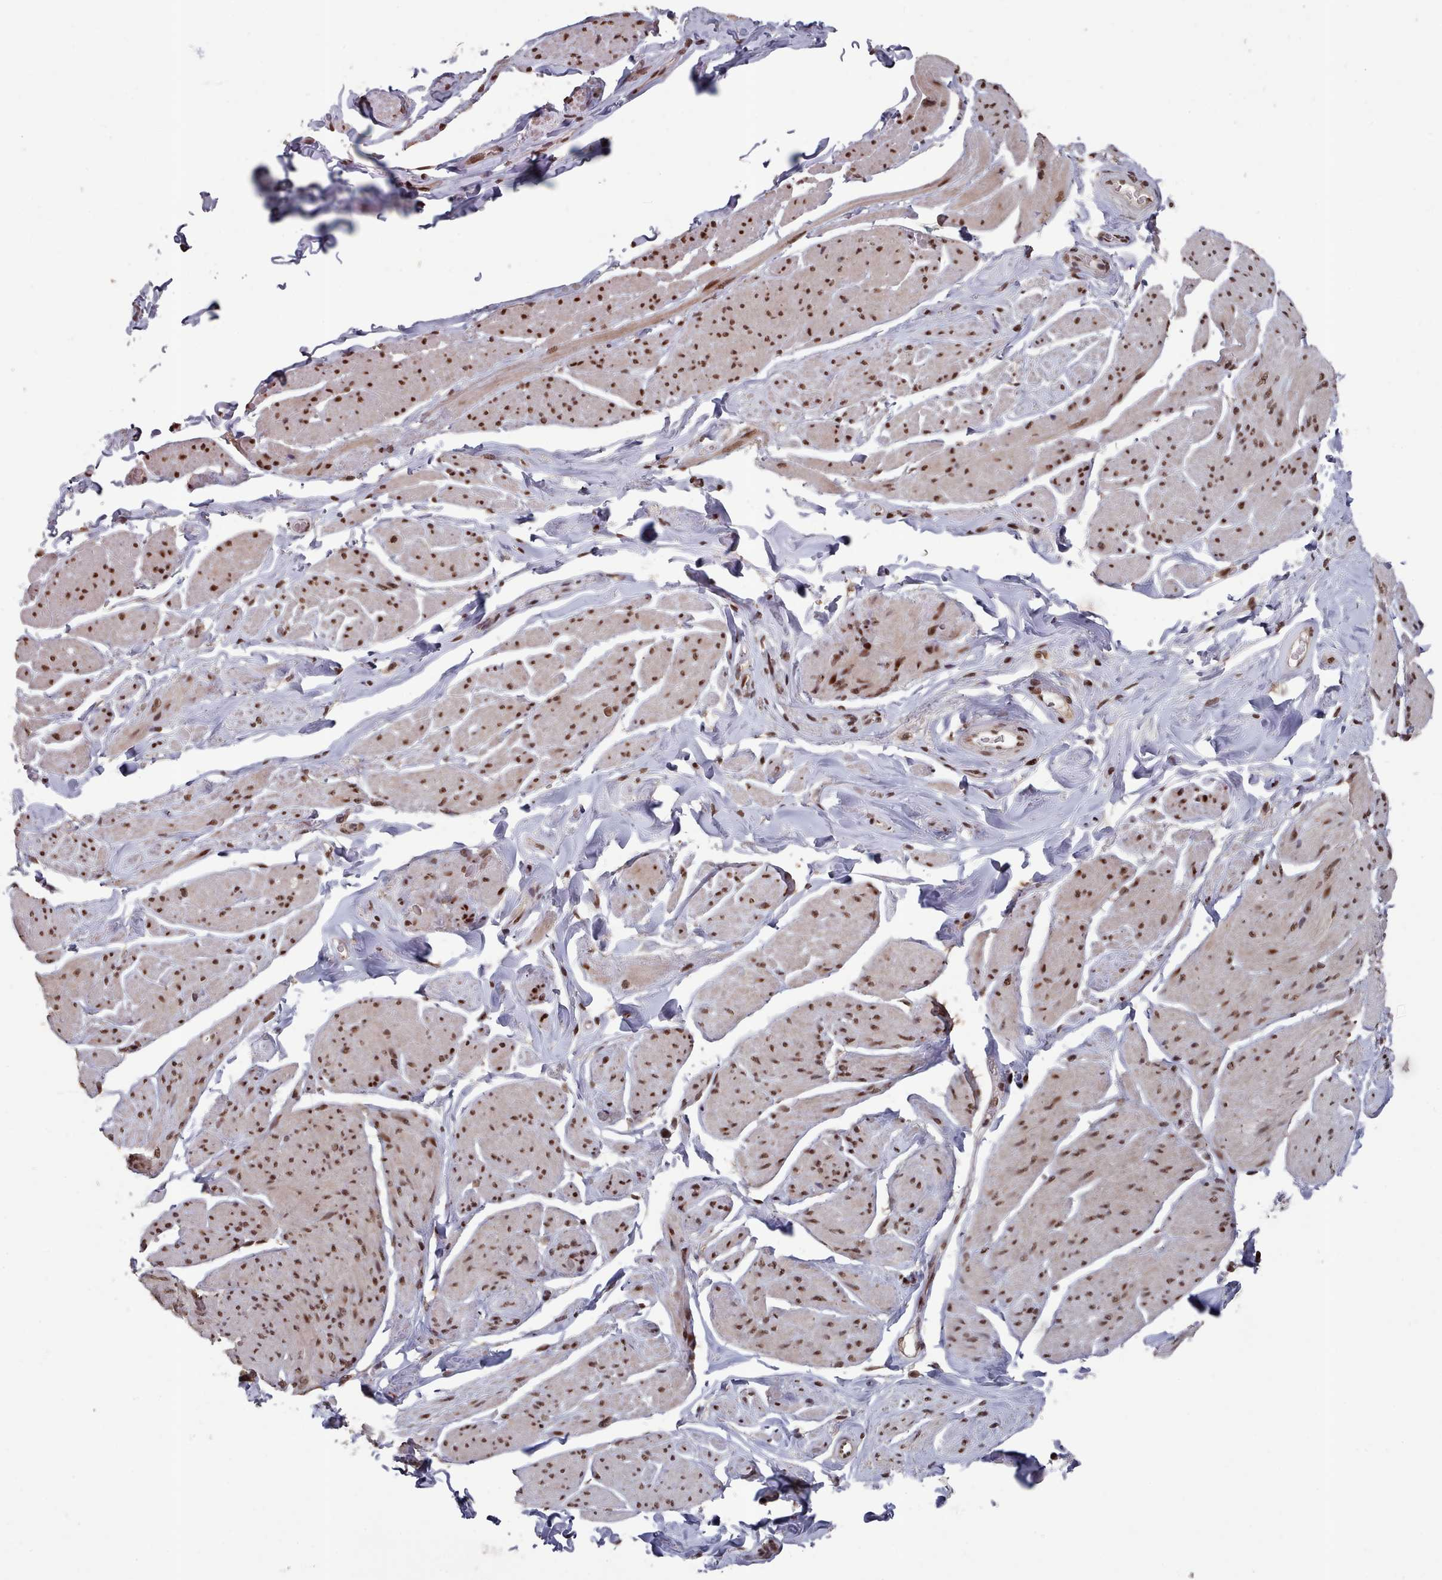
{"staining": {"intensity": "moderate", "quantity": ">75%", "location": "nuclear"}, "tissue": "smooth muscle", "cell_type": "Smooth muscle cells", "image_type": "normal", "snomed": [{"axis": "morphology", "description": "Normal tissue, NOS"}, {"axis": "topography", "description": "Smooth muscle"}, {"axis": "topography", "description": "Peripheral nerve tissue"}], "caption": "Human smooth muscle stained with a brown dye reveals moderate nuclear positive staining in approximately >75% of smooth muscle cells.", "gene": "PNRC2", "patient": {"sex": "male", "age": 69}}